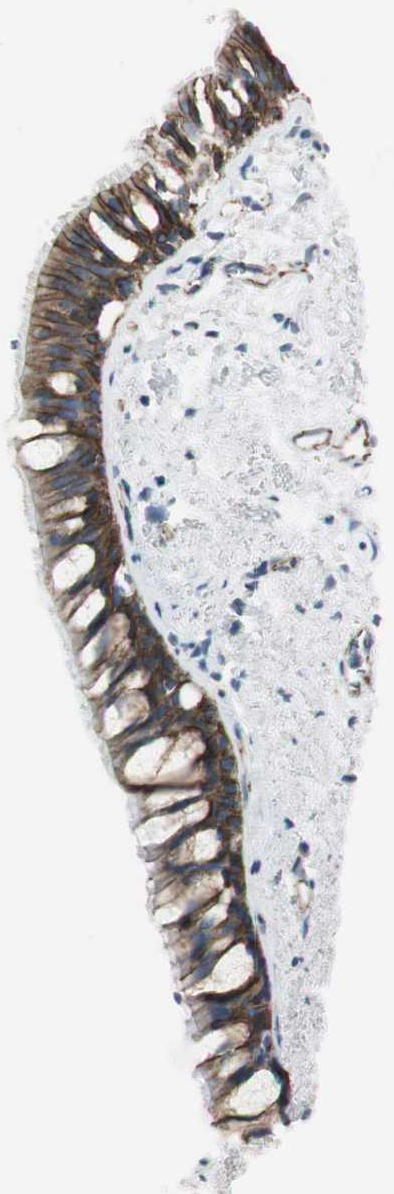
{"staining": {"intensity": "strong", "quantity": ">75%", "location": "cytoplasmic/membranous"}, "tissue": "bronchus", "cell_type": "Respiratory epithelial cells", "image_type": "normal", "snomed": [{"axis": "morphology", "description": "Normal tissue, NOS"}, {"axis": "topography", "description": "Bronchus"}], "caption": "Protein staining of benign bronchus shows strong cytoplasmic/membranous expression in approximately >75% of respiratory epithelial cells. The staining was performed using DAB (3,3'-diaminobenzidine) to visualize the protein expression in brown, while the nuclei were stained in blue with hematoxylin (Magnification: 20x).", "gene": "STXBP4", "patient": {"sex": "female", "age": 73}}